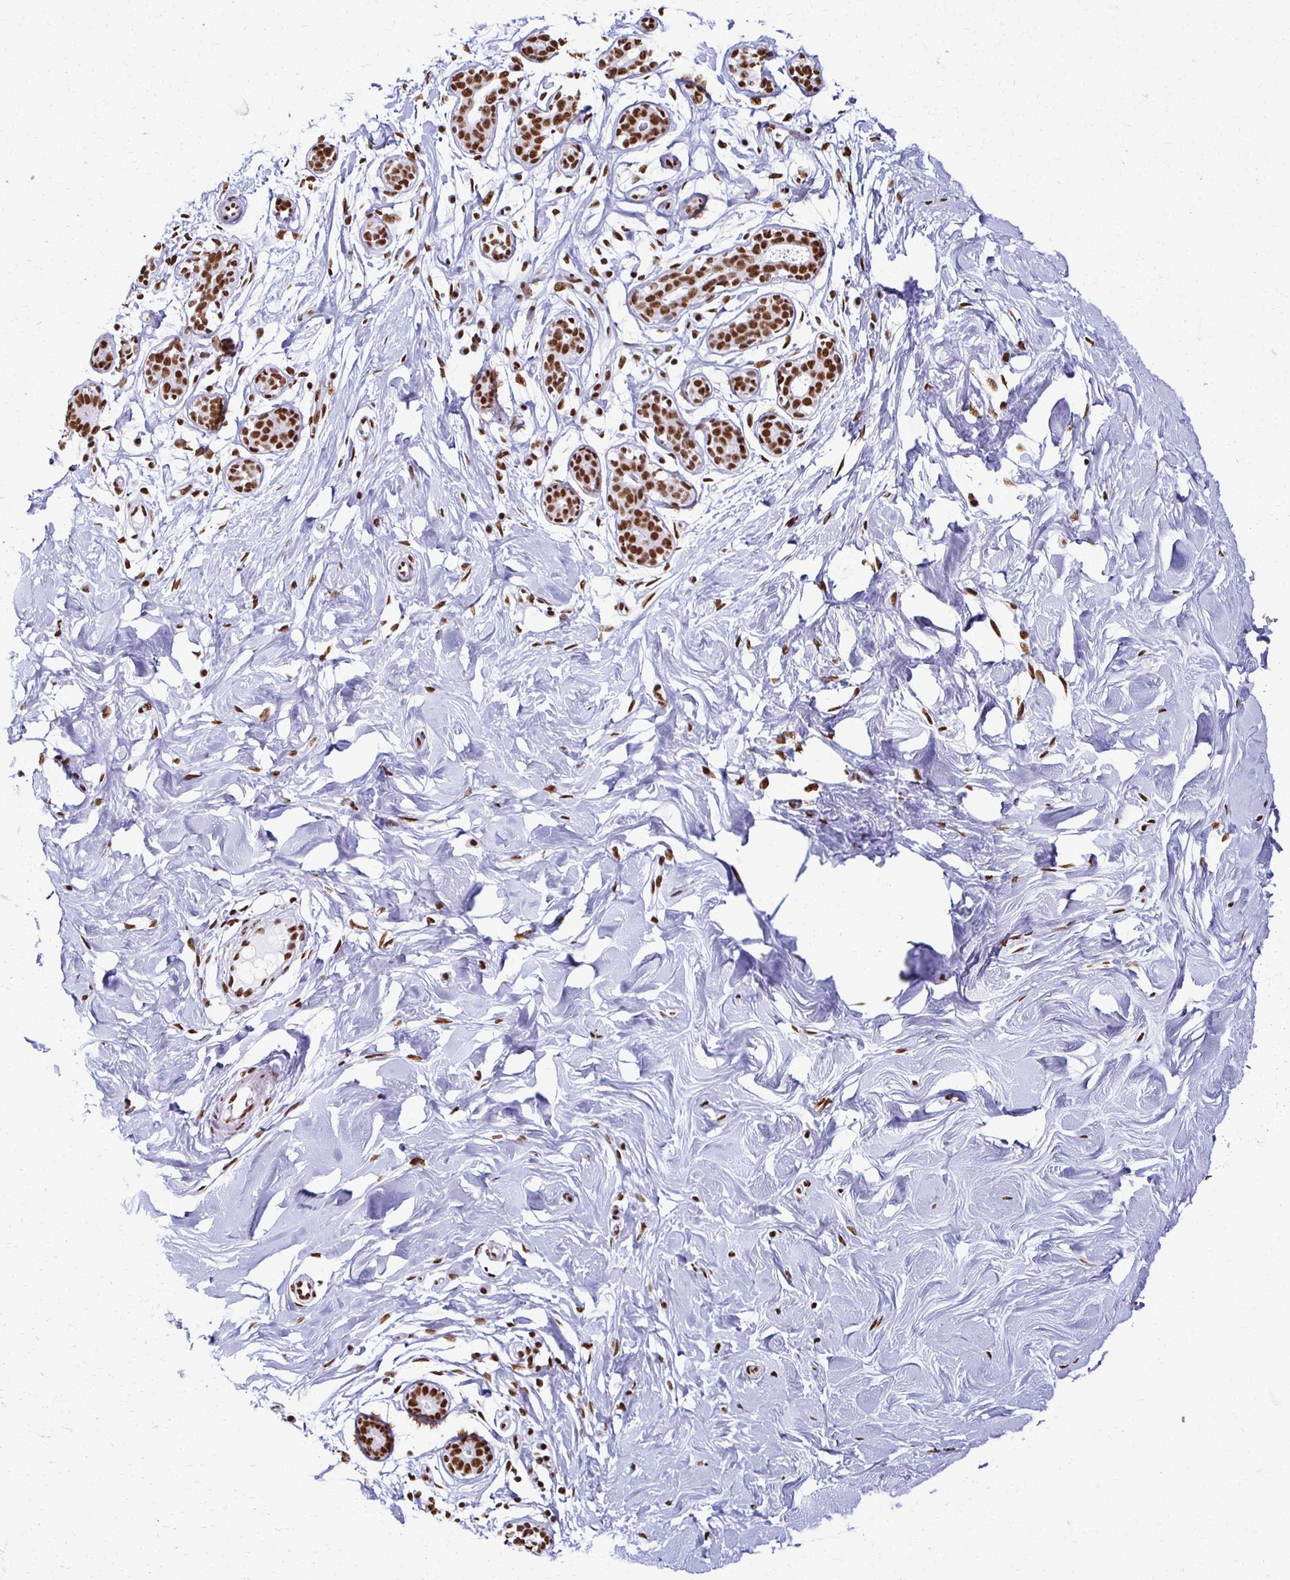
{"staining": {"intensity": "strong", "quantity": ">75%", "location": "nuclear"}, "tissue": "breast", "cell_type": "Adipocytes", "image_type": "normal", "snomed": [{"axis": "morphology", "description": "Normal tissue, NOS"}, {"axis": "topography", "description": "Breast"}], "caption": "Breast was stained to show a protein in brown. There is high levels of strong nuclear staining in about >75% of adipocytes. (Brightfield microscopy of DAB IHC at high magnification).", "gene": "NONO", "patient": {"sex": "female", "age": 27}}